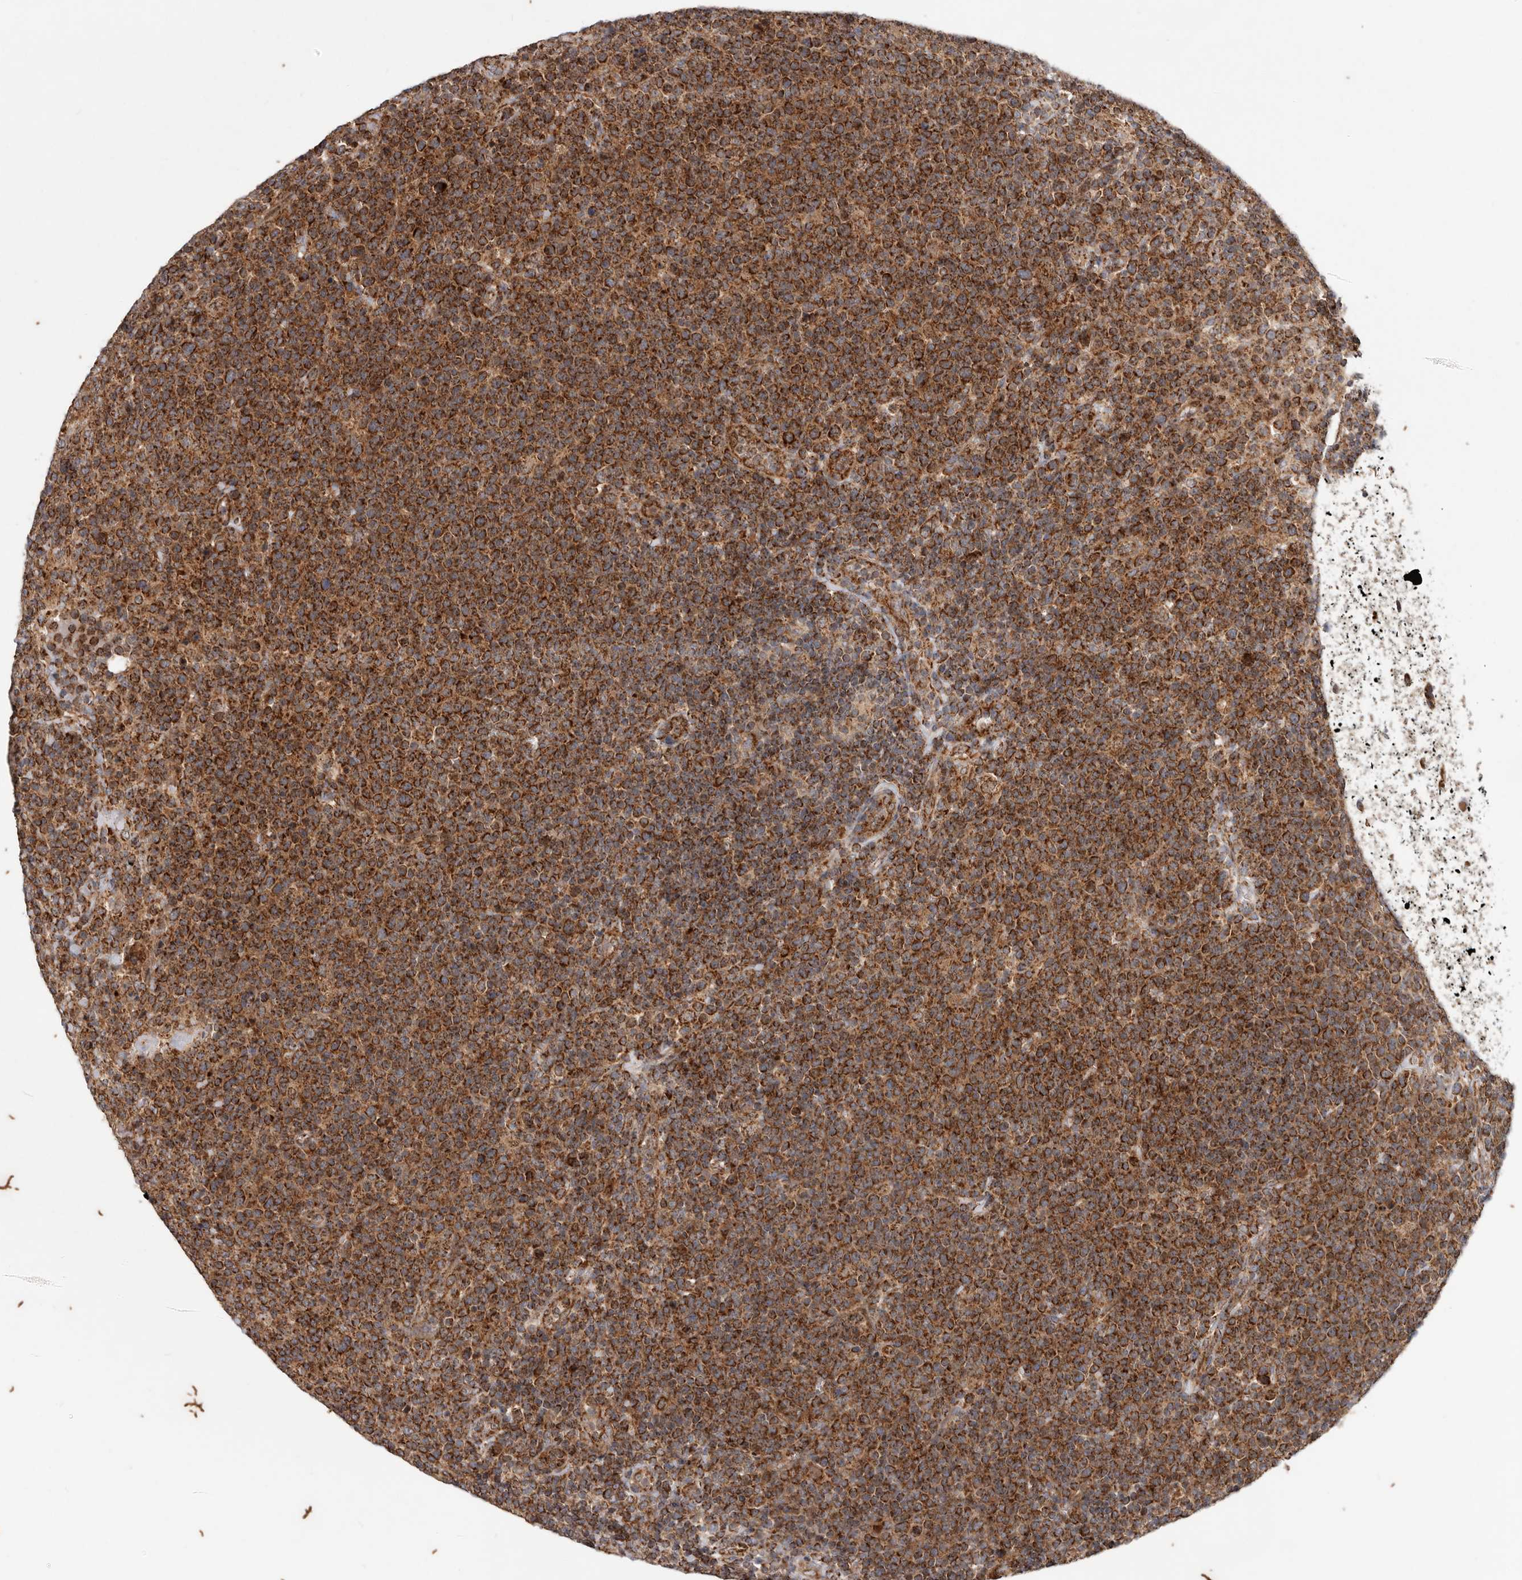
{"staining": {"intensity": "strong", "quantity": ">75%", "location": "cytoplasmic/membranous"}, "tissue": "lymphoma", "cell_type": "Tumor cells", "image_type": "cancer", "snomed": [{"axis": "morphology", "description": "Malignant lymphoma, non-Hodgkin's type, High grade"}, {"axis": "topography", "description": "Lymph node"}], "caption": "A micrograph of lymphoma stained for a protein shows strong cytoplasmic/membranous brown staining in tumor cells.", "gene": "MRPS10", "patient": {"sex": "male", "age": 61}}